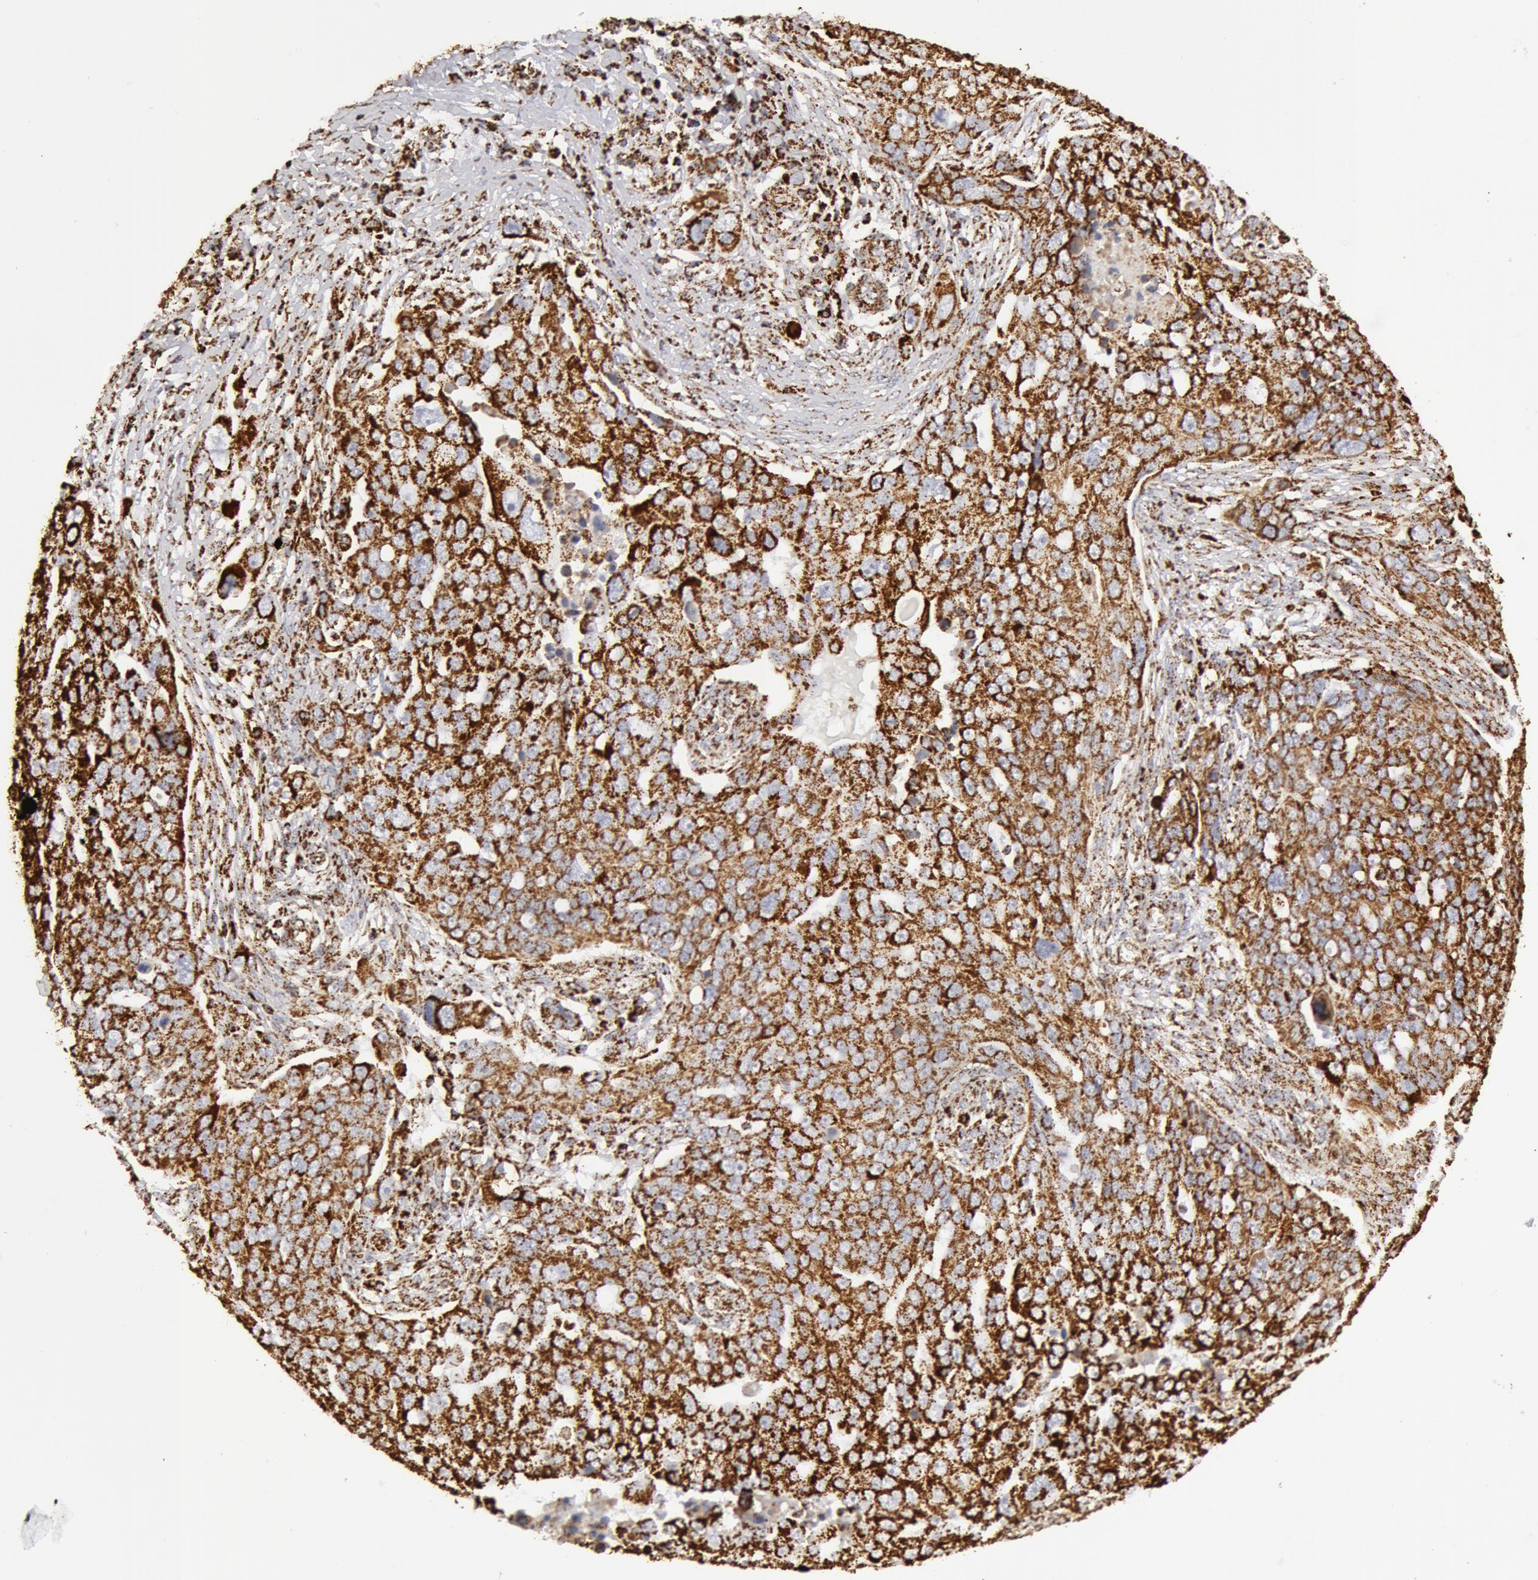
{"staining": {"intensity": "strong", "quantity": ">75%", "location": "cytoplasmic/membranous"}, "tissue": "ovarian cancer", "cell_type": "Tumor cells", "image_type": "cancer", "snomed": [{"axis": "morphology", "description": "Carcinoma, endometroid"}, {"axis": "topography", "description": "Ovary"}], "caption": "Endometroid carcinoma (ovarian) stained for a protein reveals strong cytoplasmic/membranous positivity in tumor cells. (DAB = brown stain, brightfield microscopy at high magnification).", "gene": "ATP5F1B", "patient": {"sex": "female", "age": 75}}